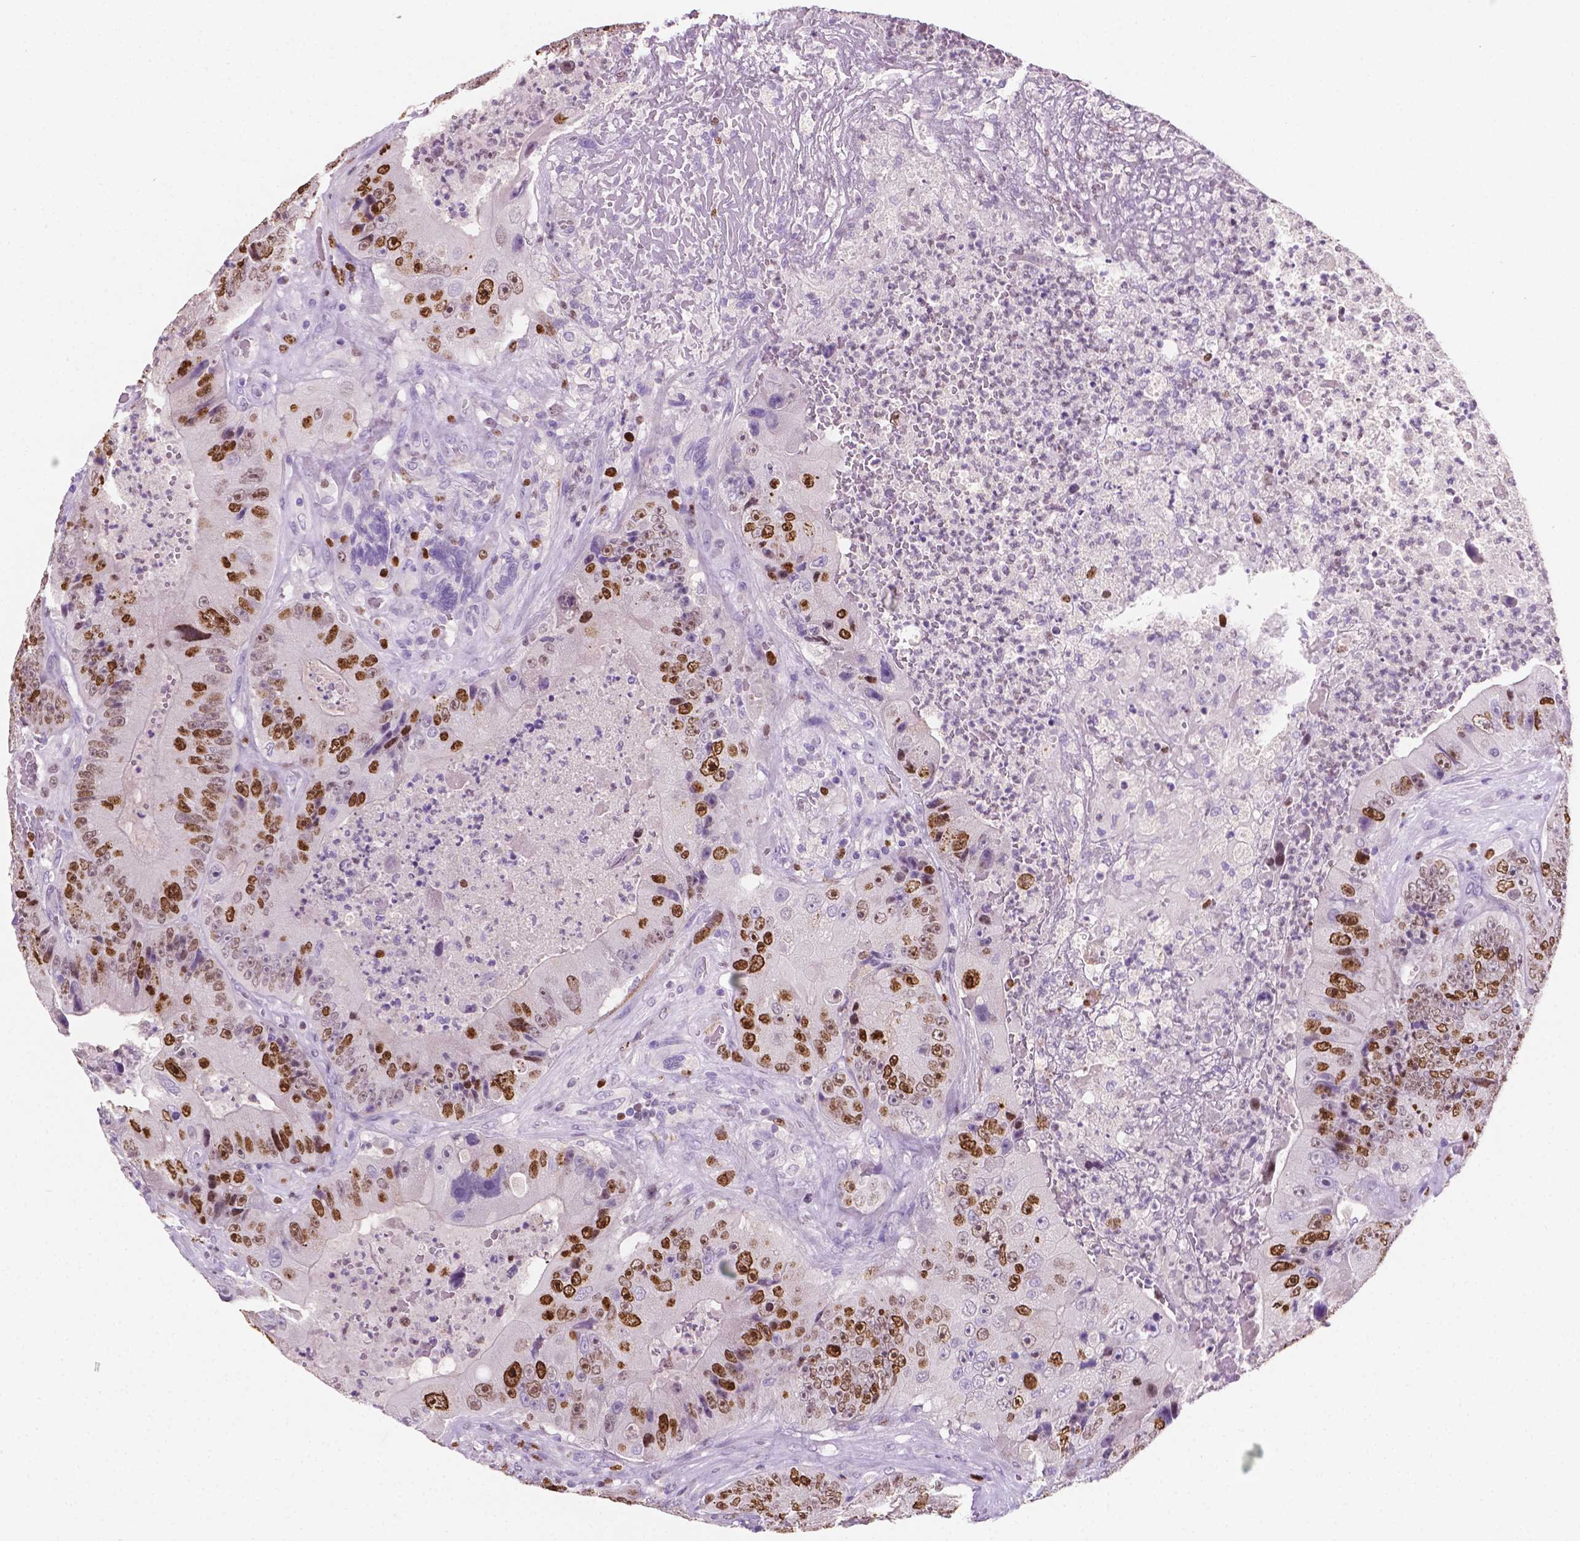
{"staining": {"intensity": "moderate", "quantity": "25%-75%", "location": "nuclear"}, "tissue": "colorectal cancer", "cell_type": "Tumor cells", "image_type": "cancer", "snomed": [{"axis": "morphology", "description": "Adenocarcinoma, NOS"}, {"axis": "topography", "description": "Colon"}], "caption": "A brown stain shows moderate nuclear expression of a protein in human colorectal cancer (adenocarcinoma) tumor cells. (brown staining indicates protein expression, while blue staining denotes nuclei).", "gene": "SIAH2", "patient": {"sex": "female", "age": 86}}